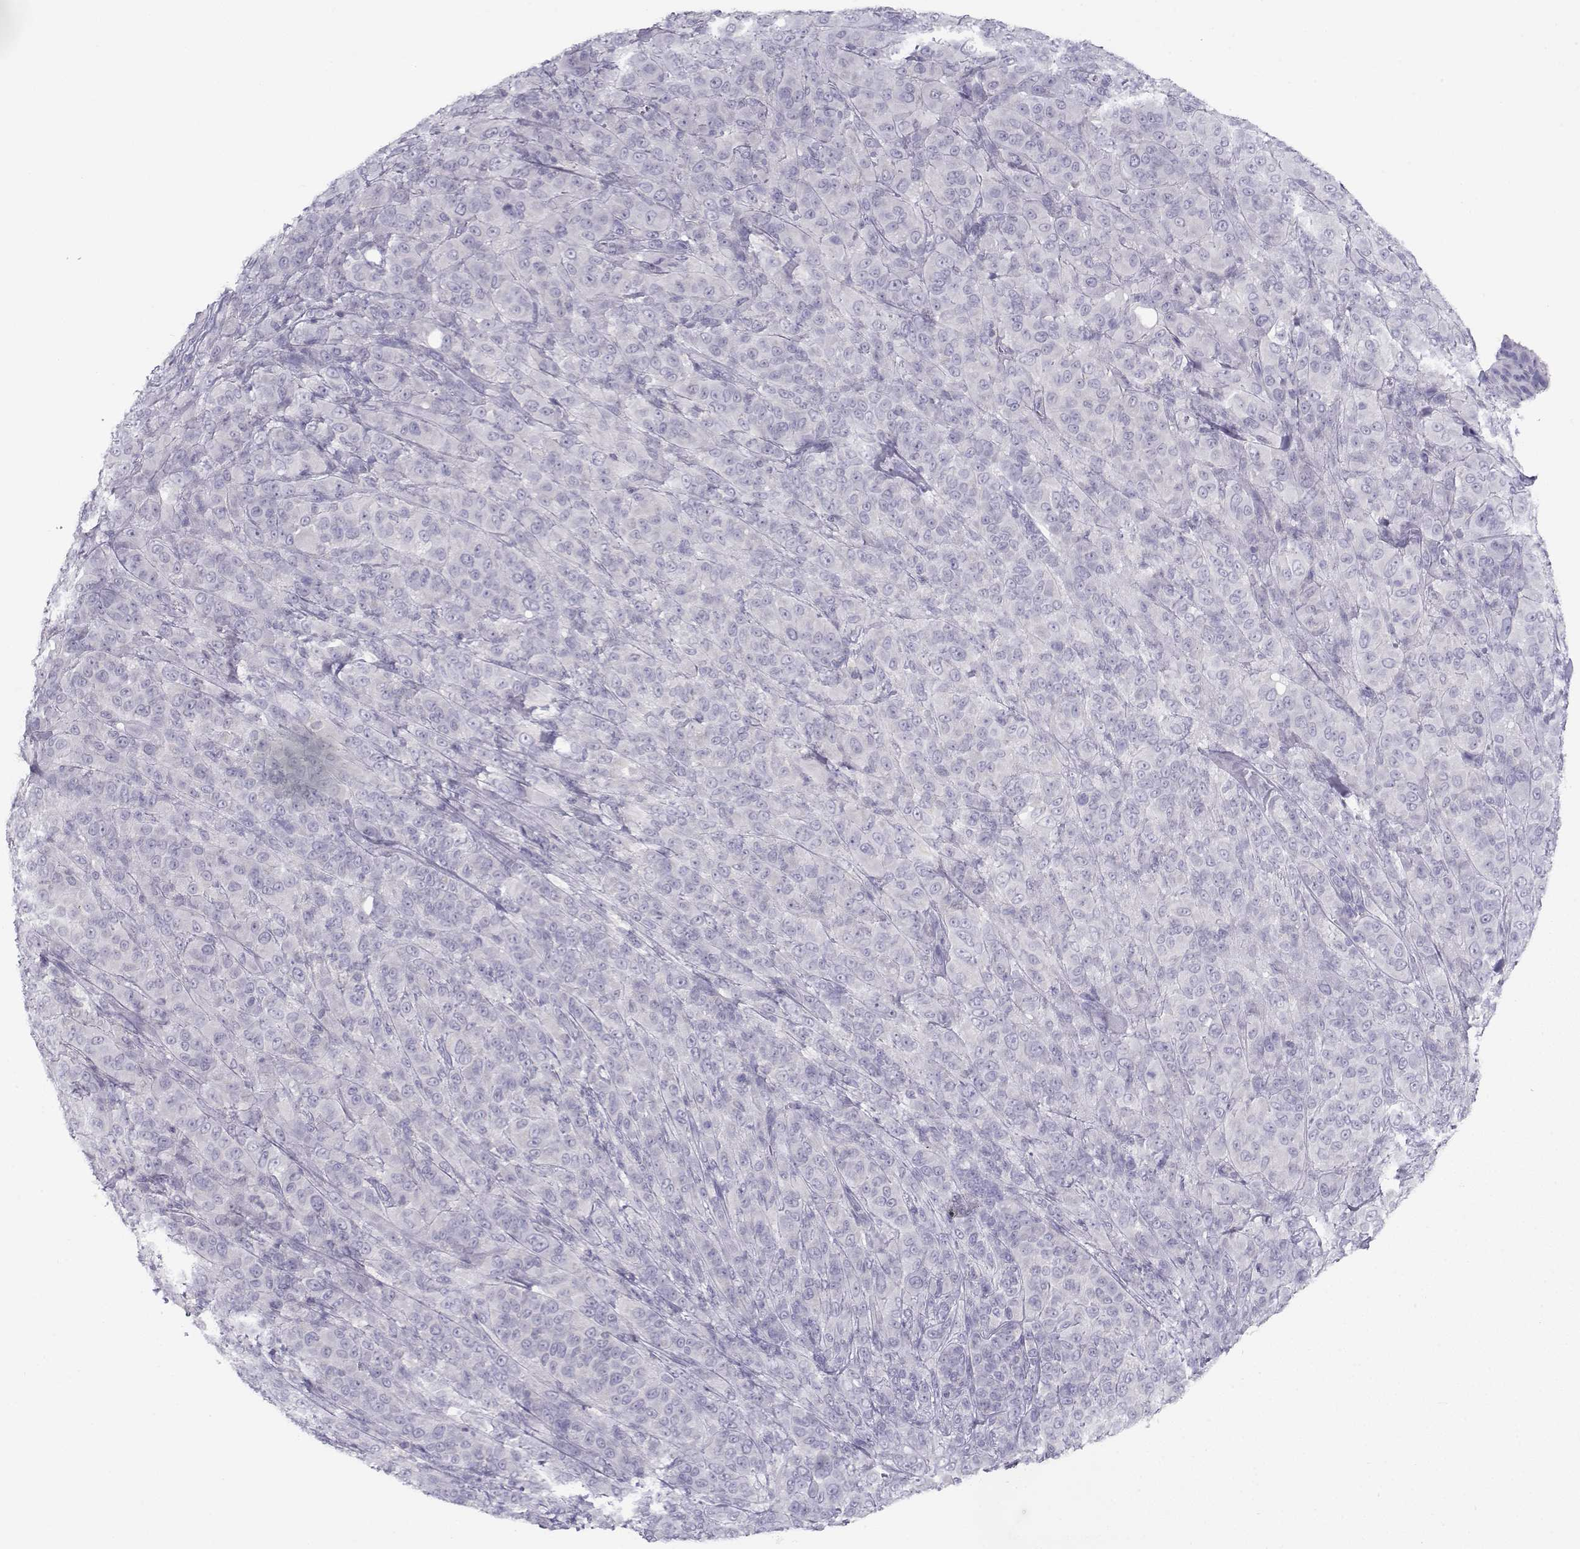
{"staining": {"intensity": "negative", "quantity": "none", "location": "none"}, "tissue": "melanoma", "cell_type": "Tumor cells", "image_type": "cancer", "snomed": [{"axis": "morphology", "description": "Malignant melanoma, NOS"}, {"axis": "topography", "description": "Skin"}], "caption": "Immunohistochemistry (IHC) image of neoplastic tissue: malignant melanoma stained with DAB (3,3'-diaminobenzidine) shows no significant protein staining in tumor cells.", "gene": "FAM166A", "patient": {"sex": "female", "age": 87}}